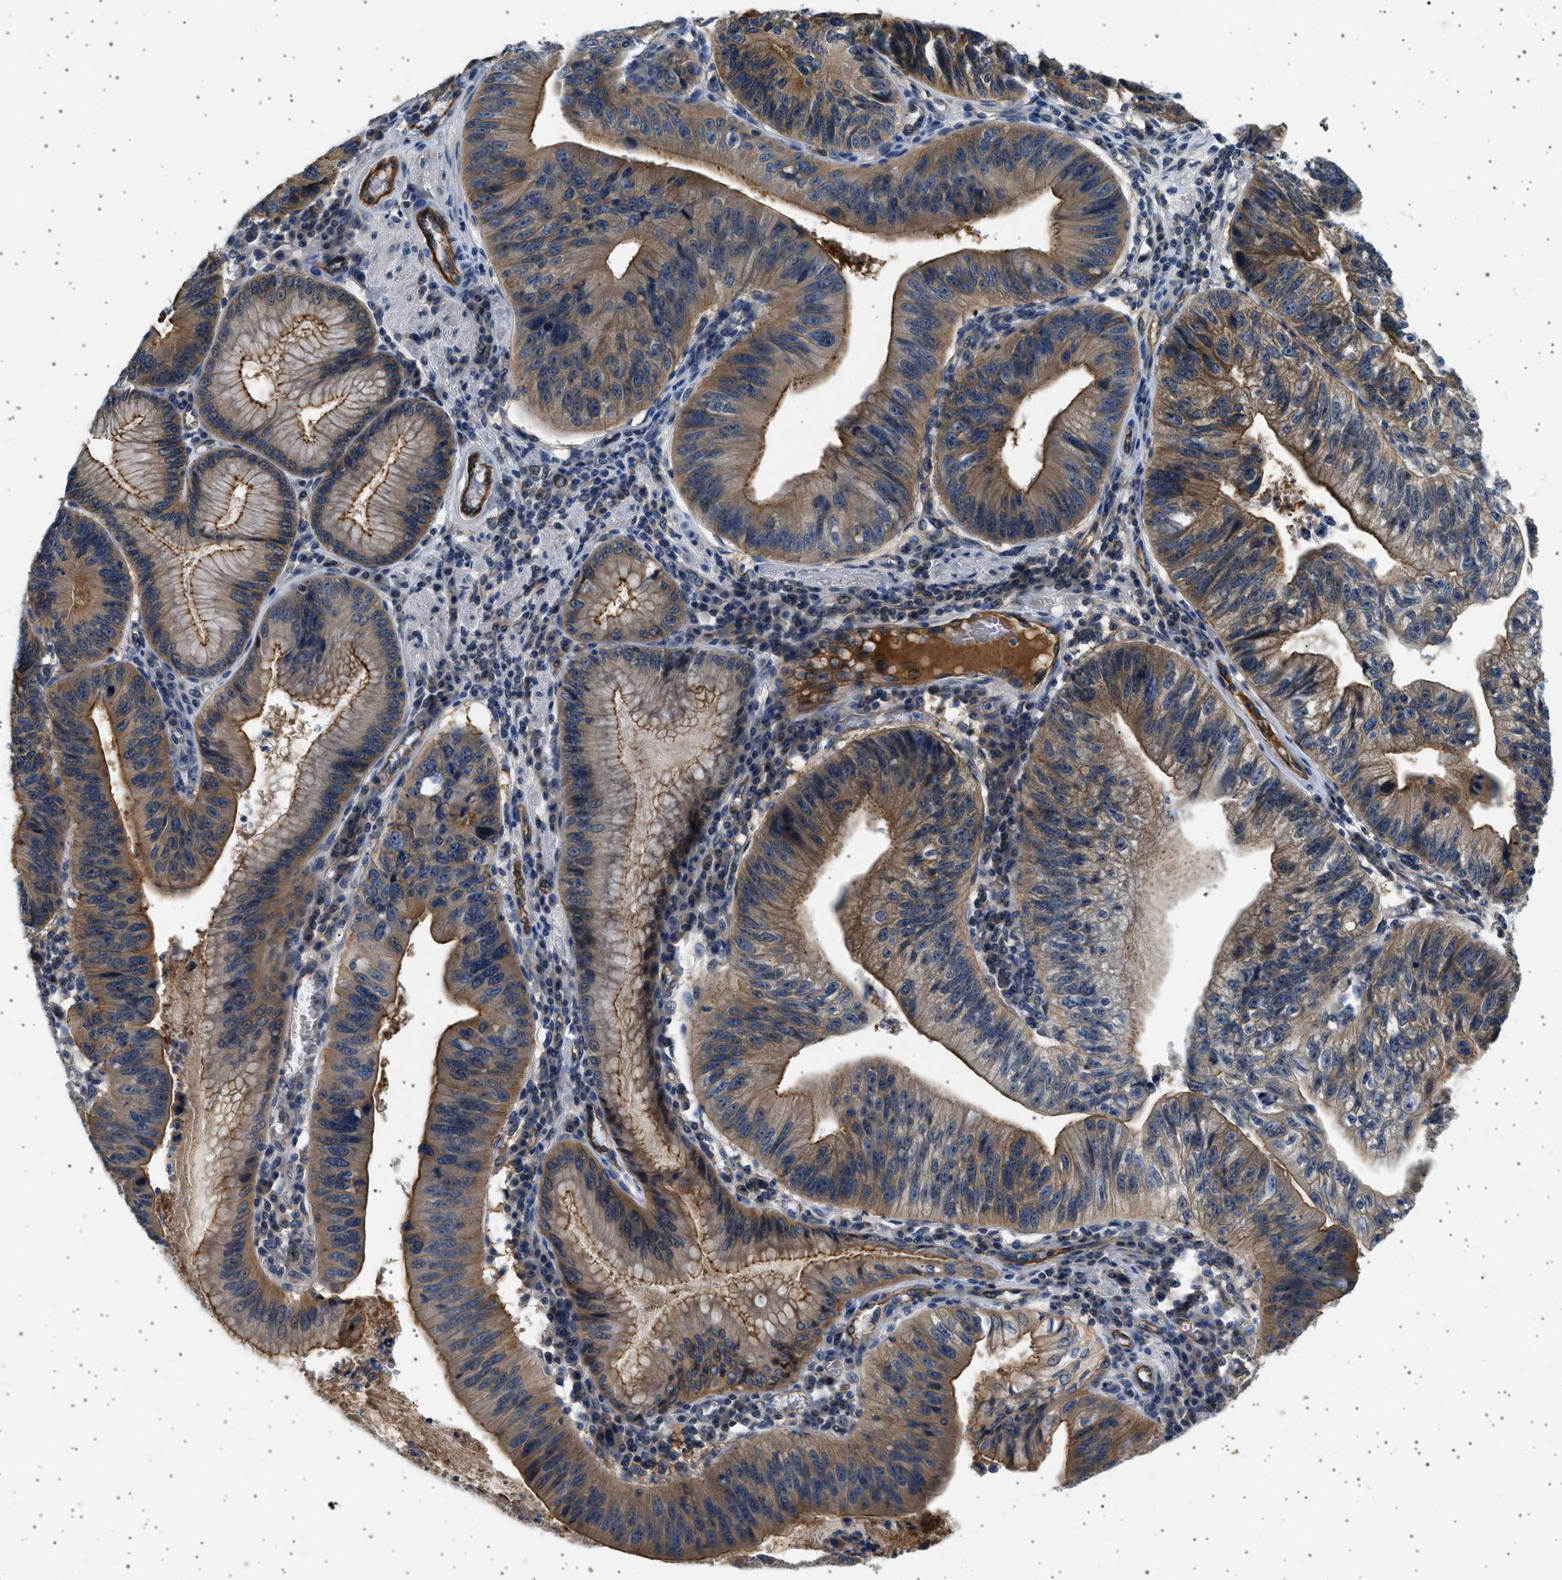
{"staining": {"intensity": "moderate", "quantity": ">75%", "location": "cytoplasmic/membranous"}, "tissue": "stomach cancer", "cell_type": "Tumor cells", "image_type": "cancer", "snomed": [{"axis": "morphology", "description": "Adenocarcinoma, NOS"}, {"axis": "topography", "description": "Stomach"}], "caption": "Stomach adenocarcinoma tissue exhibits moderate cytoplasmic/membranous positivity in about >75% of tumor cells, visualized by immunohistochemistry.", "gene": "PLPP6", "patient": {"sex": "male", "age": 59}}